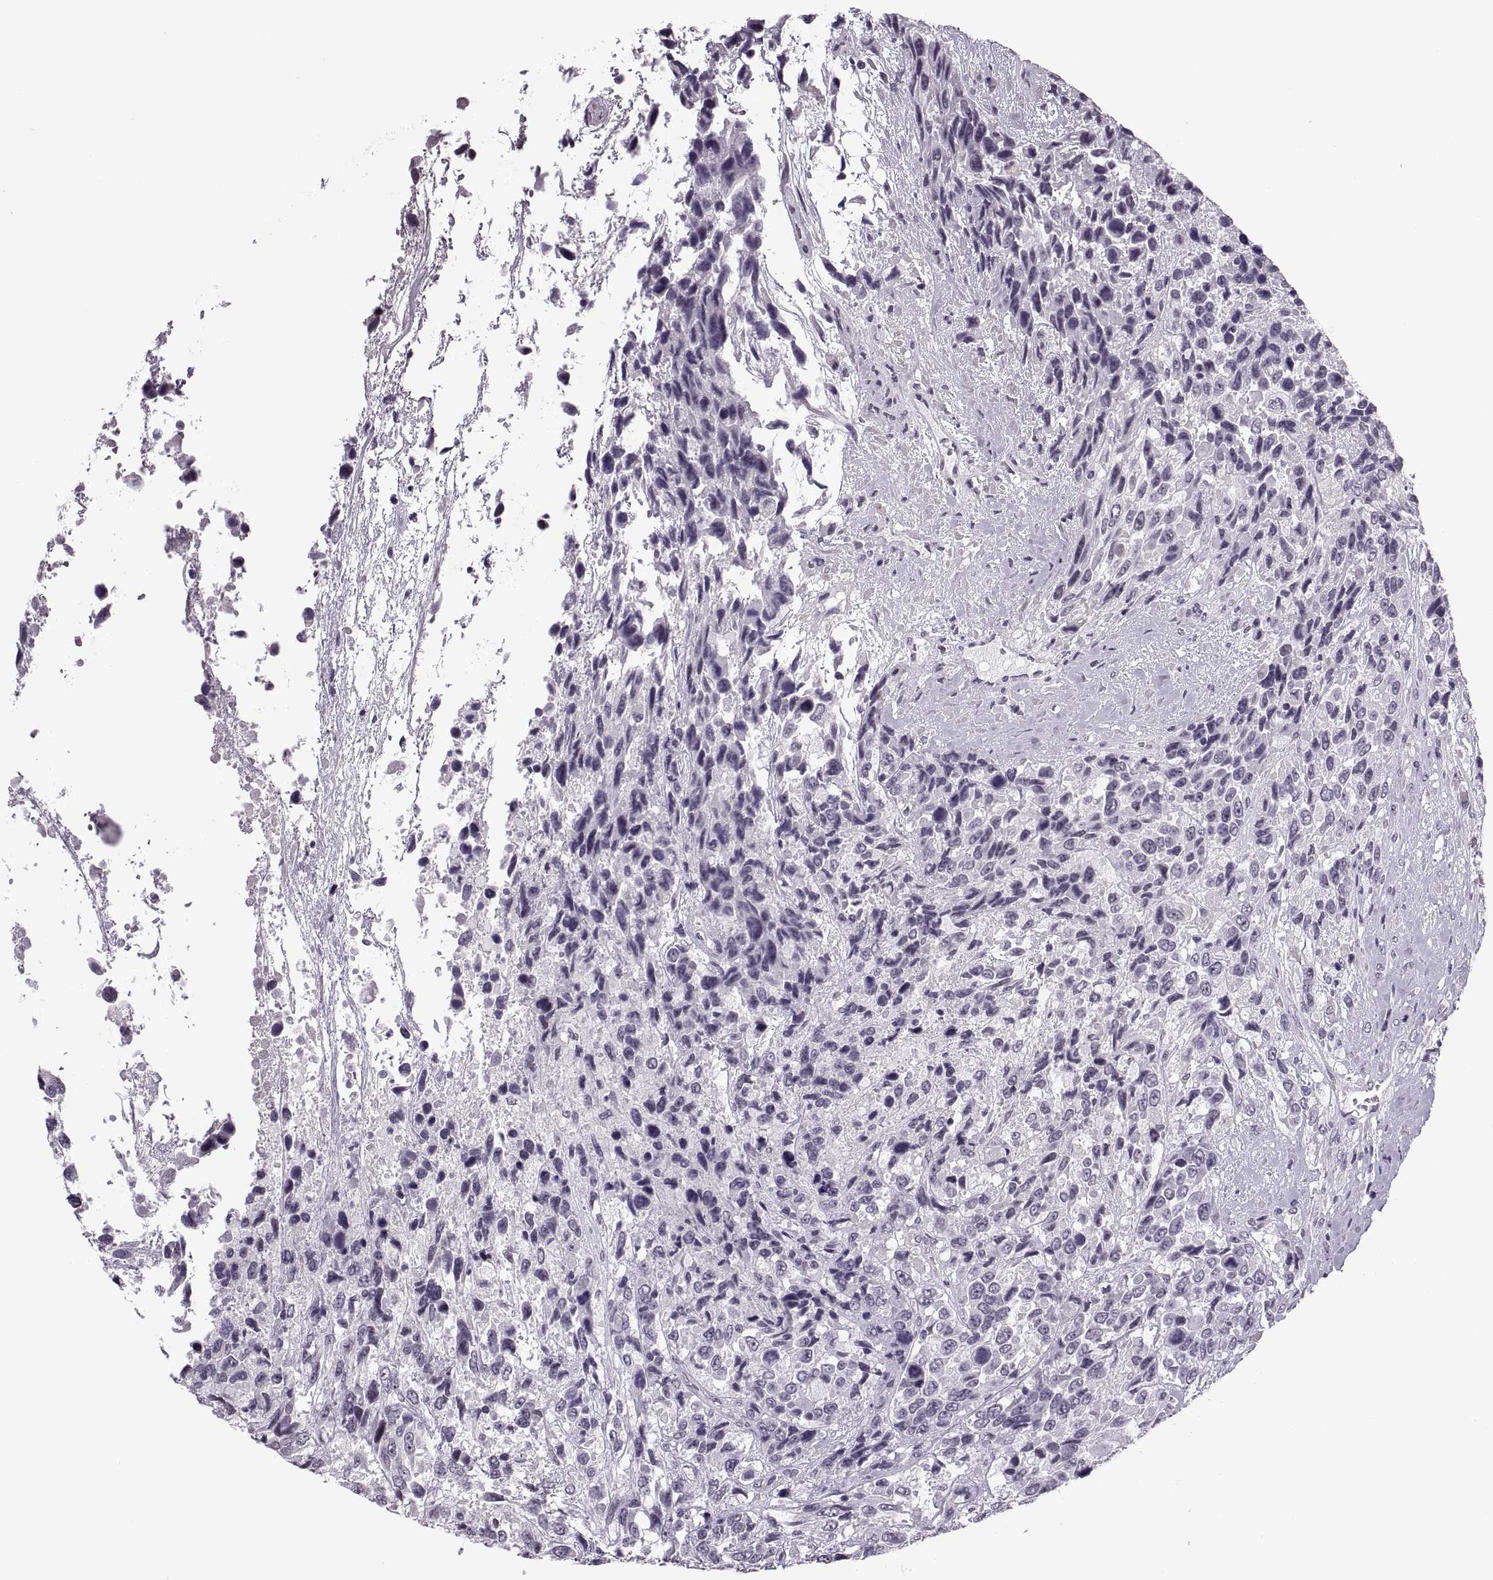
{"staining": {"intensity": "negative", "quantity": "none", "location": "none"}, "tissue": "urothelial cancer", "cell_type": "Tumor cells", "image_type": "cancer", "snomed": [{"axis": "morphology", "description": "Urothelial carcinoma, High grade"}, {"axis": "topography", "description": "Urinary bladder"}], "caption": "A high-resolution histopathology image shows IHC staining of urothelial cancer, which reveals no significant expression in tumor cells.", "gene": "PRSS37", "patient": {"sex": "female", "age": 70}}